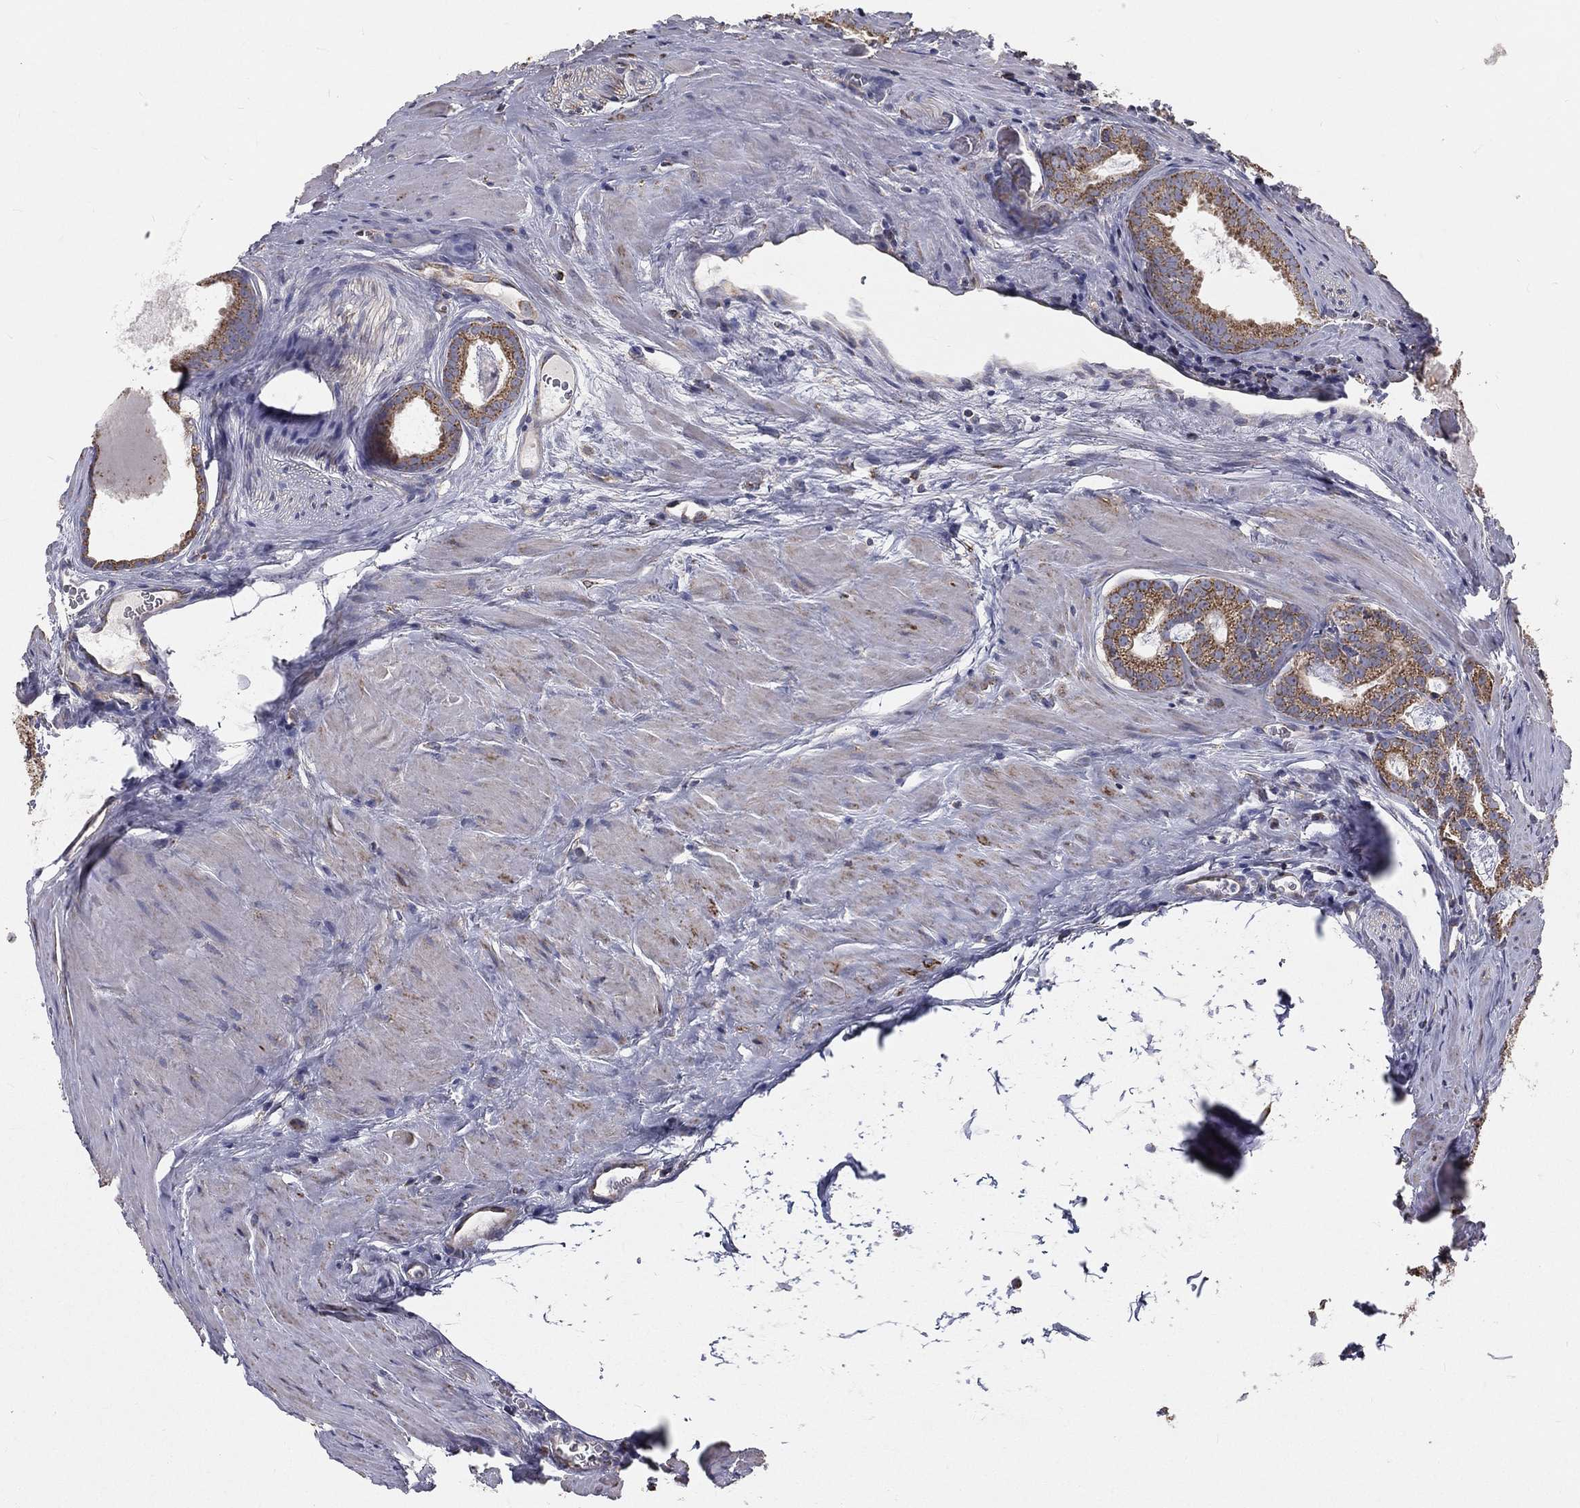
{"staining": {"intensity": "moderate", "quantity": ">75%", "location": "cytoplasmic/membranous"}, "tissue": "prostate cancer", "cell_type": "Tumor cells", "image_type": "cancer", "snomed": [{"axis": "morphology", "description": "Adenocarcinoma, NOS"}, {"axis": "topography", "description": "Prostate"}], "caption": "Prostate adenocarcinoma stained with IHC shows moderate cytoplasmic/membranous positivity in approximately >75% of tumor cells.", "gene": "HADH", "patient": {"sex": "male", "age": 61}}